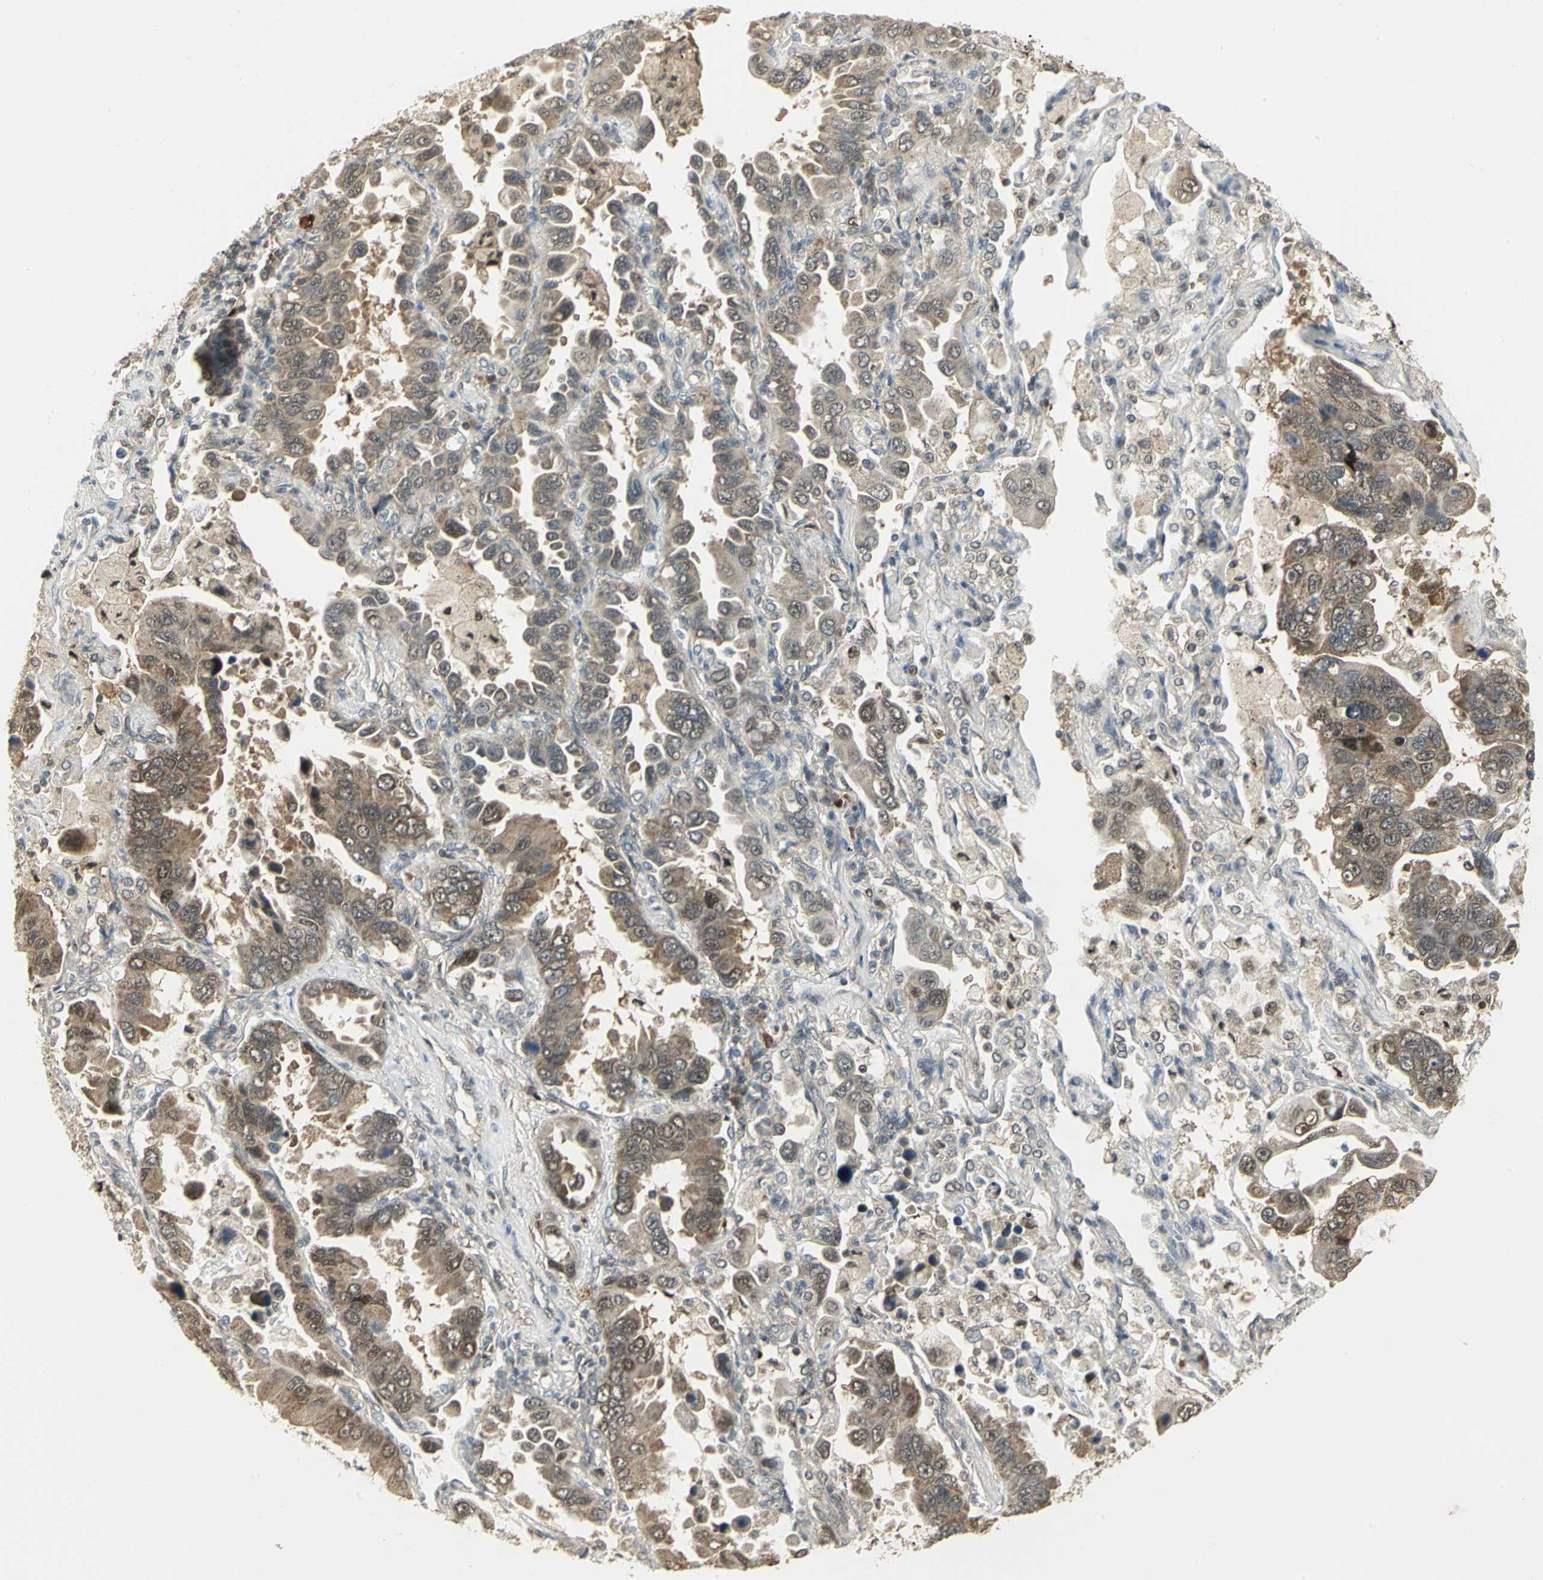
{"staining": {"intensity": "moderate", "quantity": ">75%", "location": "cytoplasmic/membranous,nuclear"}, "tissue": "lung cancer", "cell_type": "Tumor cells", "image_type": "cancer", "snomed": [{"axis": "morphology", "description": "Adenocarcinoma, NOS"}, {"axis": "topography", "description": "Lung"}], "caption": "This histopathology image reveals IHC staining of human lung cancer, with medium moderate cytoplasmic/membranous and nuclear expression in approximately >75% of tumor cells.", "gene": "PSMC4", "patient": {"sex": "male", "age": 64}}